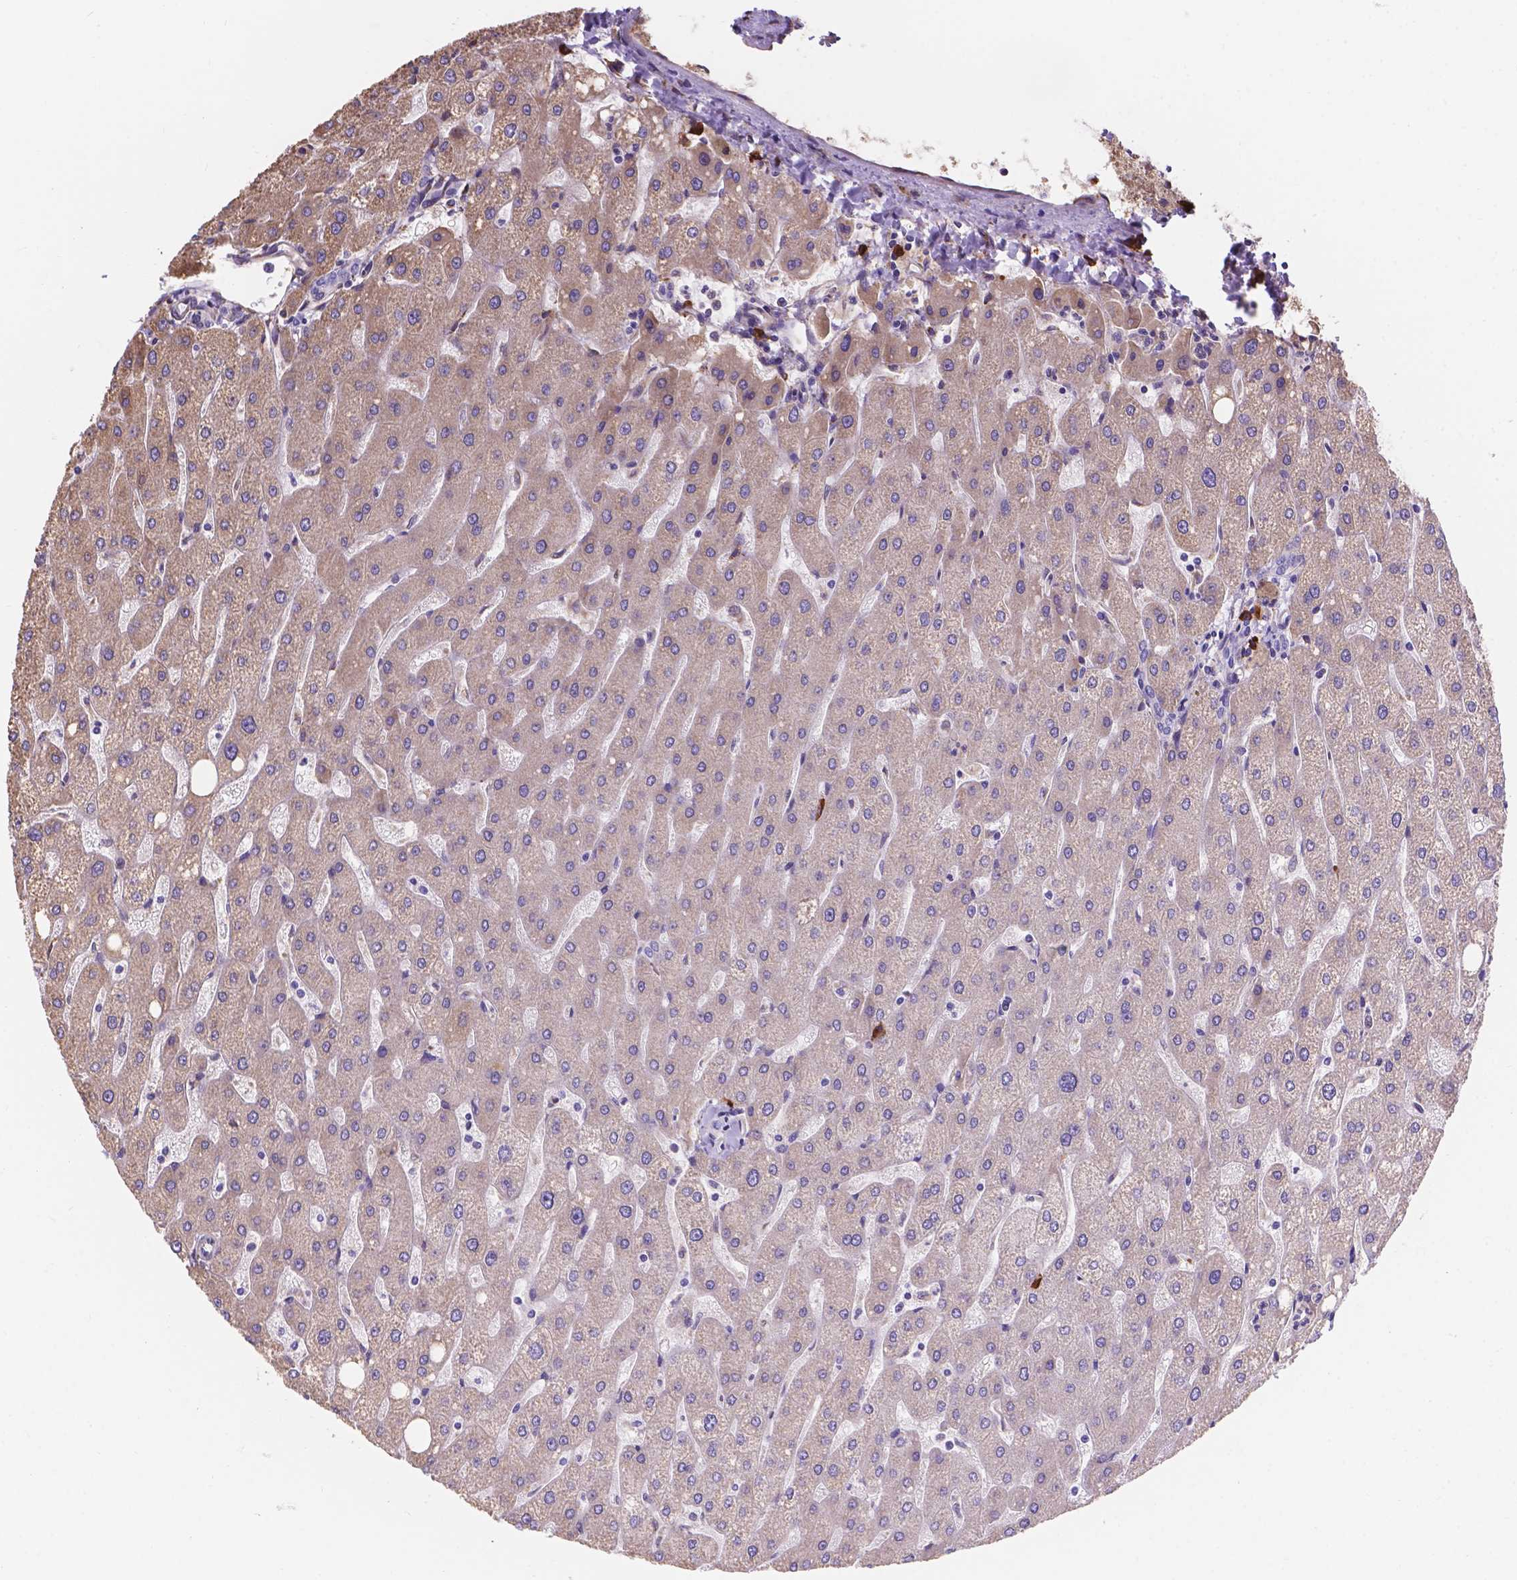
{"staining": {"intensity": "negative", "quantity": "none", "location": "none"}, "tissue": "liver", "cell_type": "Cholangiocytes", "image_type": "normal", "snomed": [{"axis": "morphology", "description": "Normal tissue, NOS"}, {"axis": "topography", "description": "Liver"}], "caption": "DAB immunohistochemical staining of benign human liver reveals no significant positivity in cholangiocytes. (Brightfield microscopy of DAB immunohistochemistry at high magnification).", "gene": "IPO11", "patient": {"sex": "male", "age": 67}}